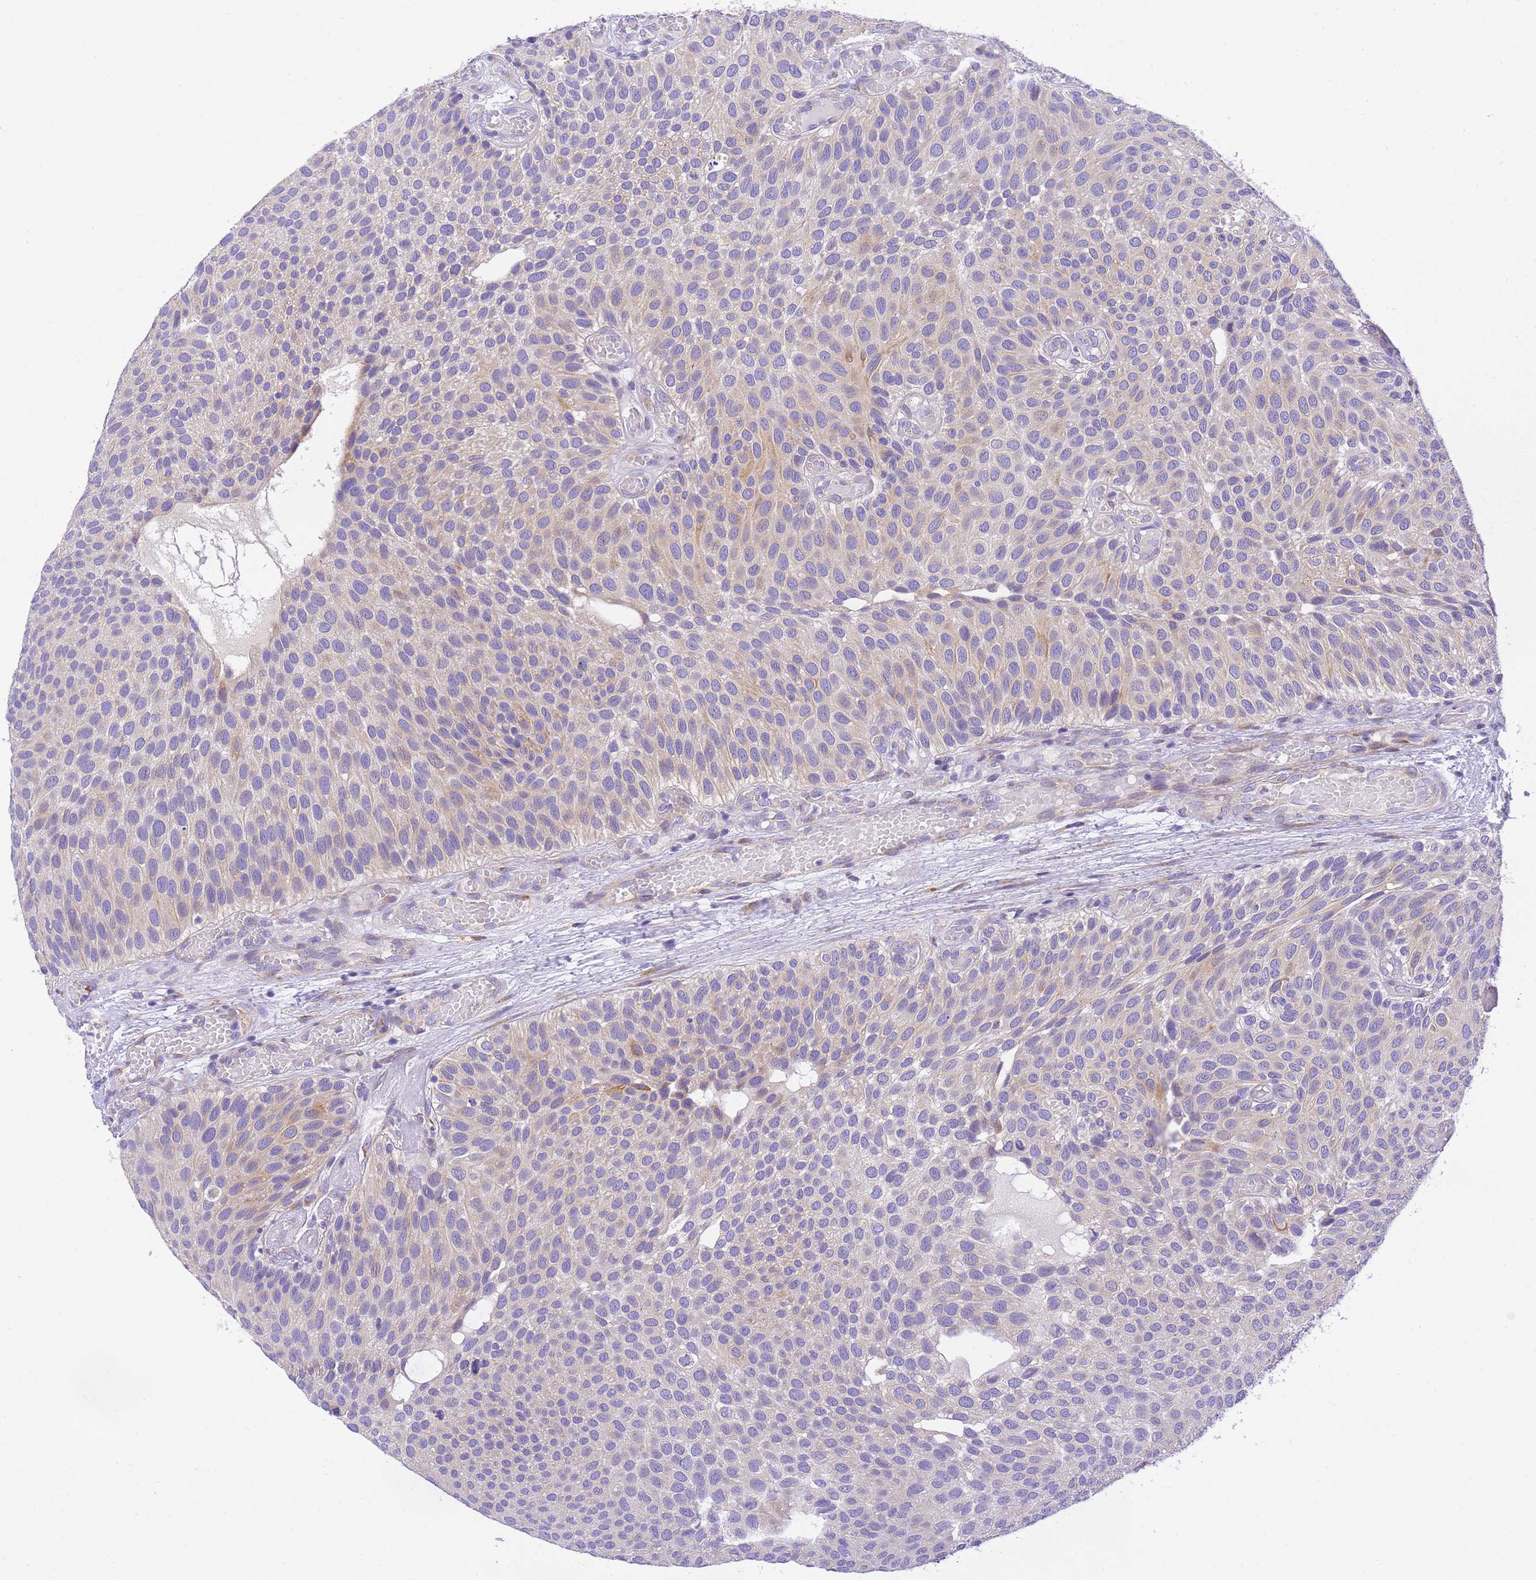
{"staining": {"intensity": "moderate", "quantity": "<25%", "location": "cytoplasmic/membranous"}, "tissue": "urothelial cancer", "cell_type": "Tumor cells", "image_type": "cancer", "snomed": [{"axis": "morphology", "description": "Urothelial carcinoma, Low grade"}, {"axis": "topography", "description": "Urinary bladder"}], "caption": "Immunohistochemistry (IHC) (DAB) staining of low-grade urothelial carcinoma shows moderate cytoplasmic/membranous protein staining in approximately <25% of tumor cells.", "gene": "RHBDD3", "patient": {"sex": "male", "age": 89}}